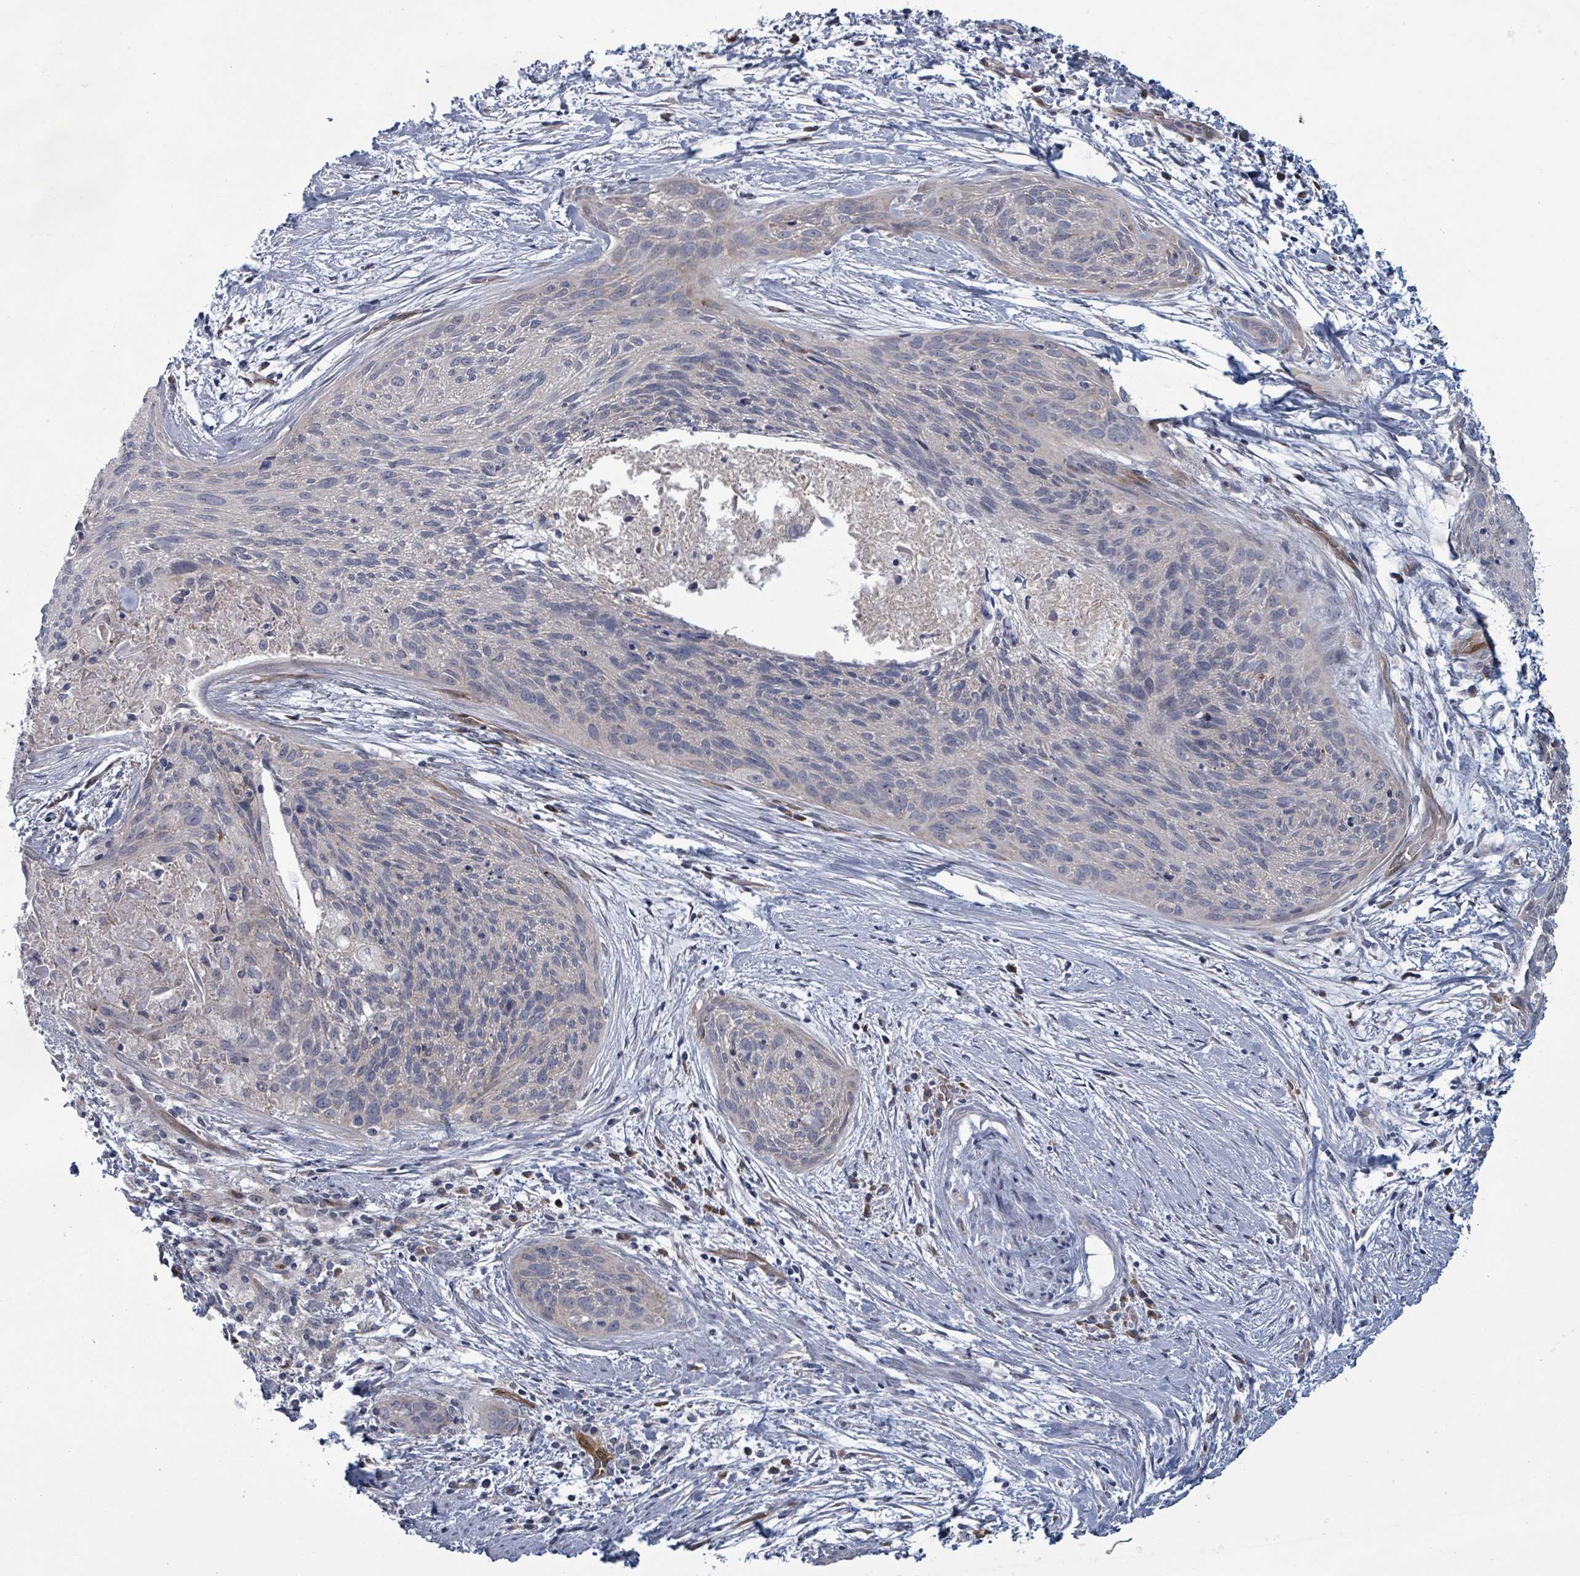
{"staining": {"intensity": "negative", "quantity": "none", "location": "none"}, "tissue": "cervical cancer", "cell_type": "Tumor cells", "image_type": "cancer", "snomed": [{"axis": "morphology", "description": "Squamous cell carcinoma, NOS"}, {"axis": "topography", "description": "Cervix"}], "caption": "Photomicrograph shows no significant protein staining in tumor cells of squamous cell carcinoma (cervical). (DAB immunohistochemistry (IHC), high magnification).", "gene": "FKBP1A", "patient": {"sex": "female", "age": 55}}